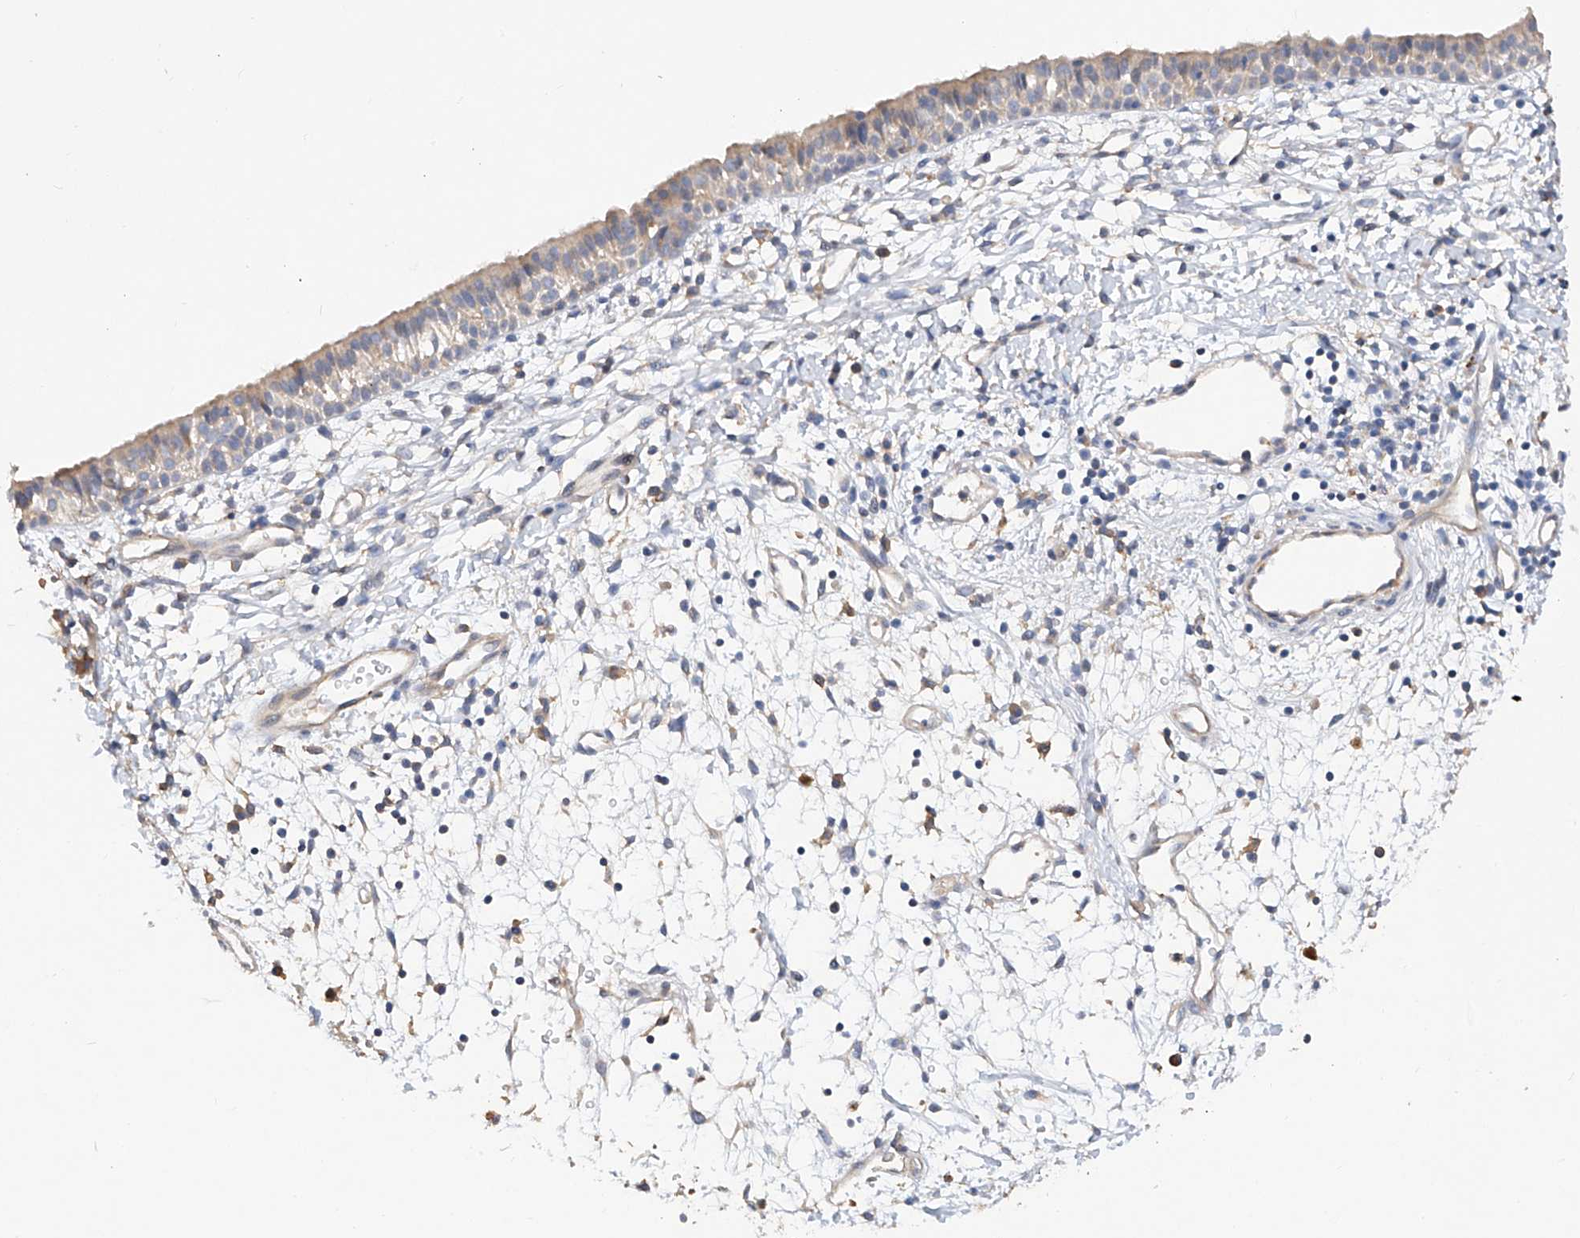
{"staining": {"intensity": "weak", "quantity": "25%-75%", "location": "cytoplasmic/membranous"}, "tissue": "nasopharynx", "cell_type": "Respiratory epithelial cells", "image_type": "normal", "snomed": [{"axis": "morphology", "description": "Normal tissue, NOS"}, {"axis": "topography", "description": "Nasopharynx"}], "caption": "A low amount of weak cytoplasmic/membranous expression is seen in about 25%-75% of respiratory epithelial cells in benign nasopharynx.", "gene": "AMD1", "patient": {"sex": "male", "age": 22}}